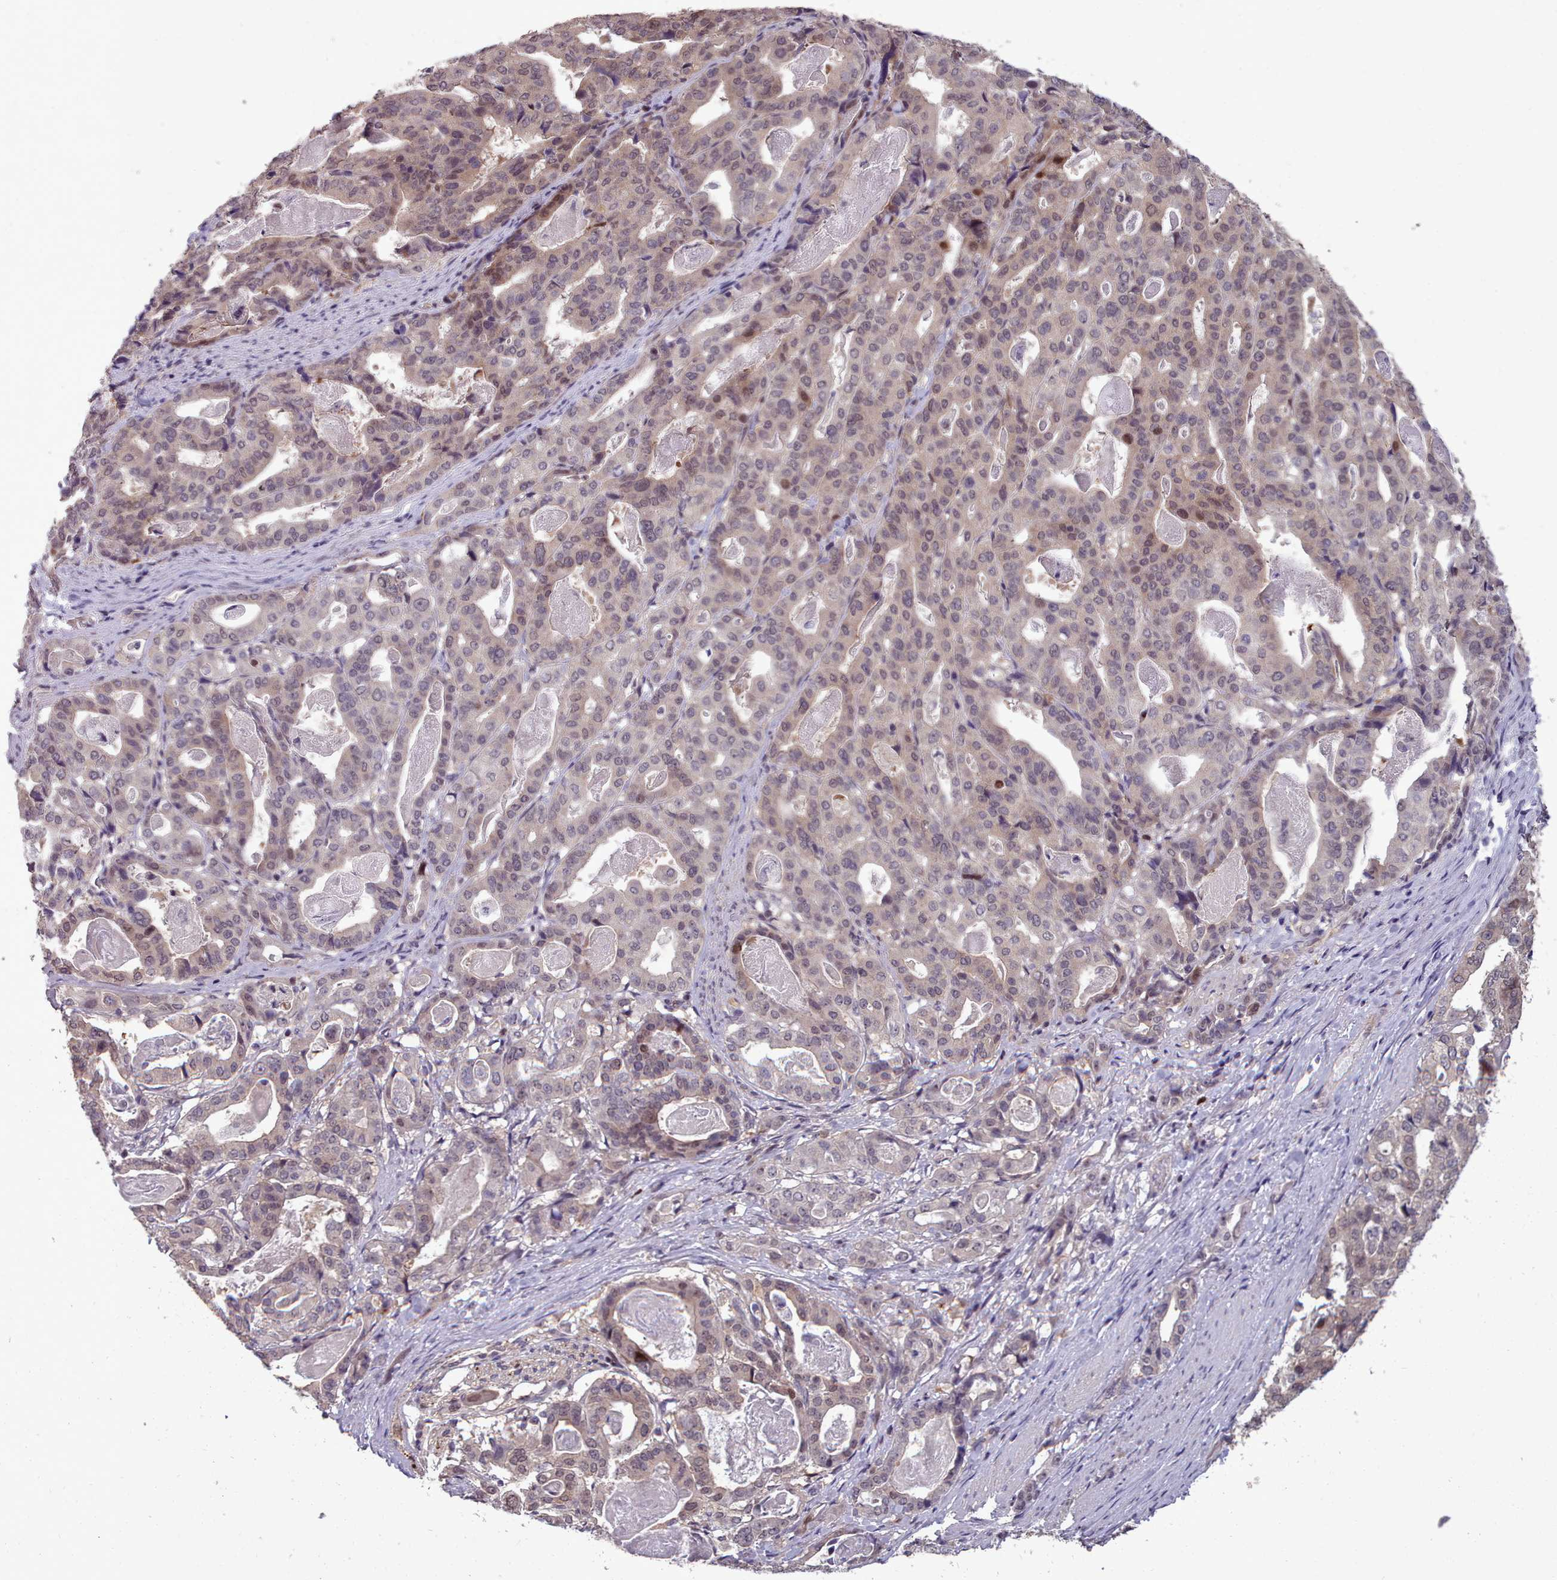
{"staining": {"intensity": "weak", "quantity": "25%-75%", "location": "nuclear"}, "tissue": "stomach cancer", "cell_type": "Tumor cells", "image_type": "cancer", "snomed": [{"axis": "morphology", "description": "Adenocarcinoma, NOS"}, {"axis": "topography", "description": "Stomach"}], "caption": "This micrograph reveals IHC staining of adenocarcinoma (stomach), with low weak nuclear positivity in about 25%-75% of tumor cells.", "gene": "ENSA", "patient": {"sex": "male", "age": 48}}